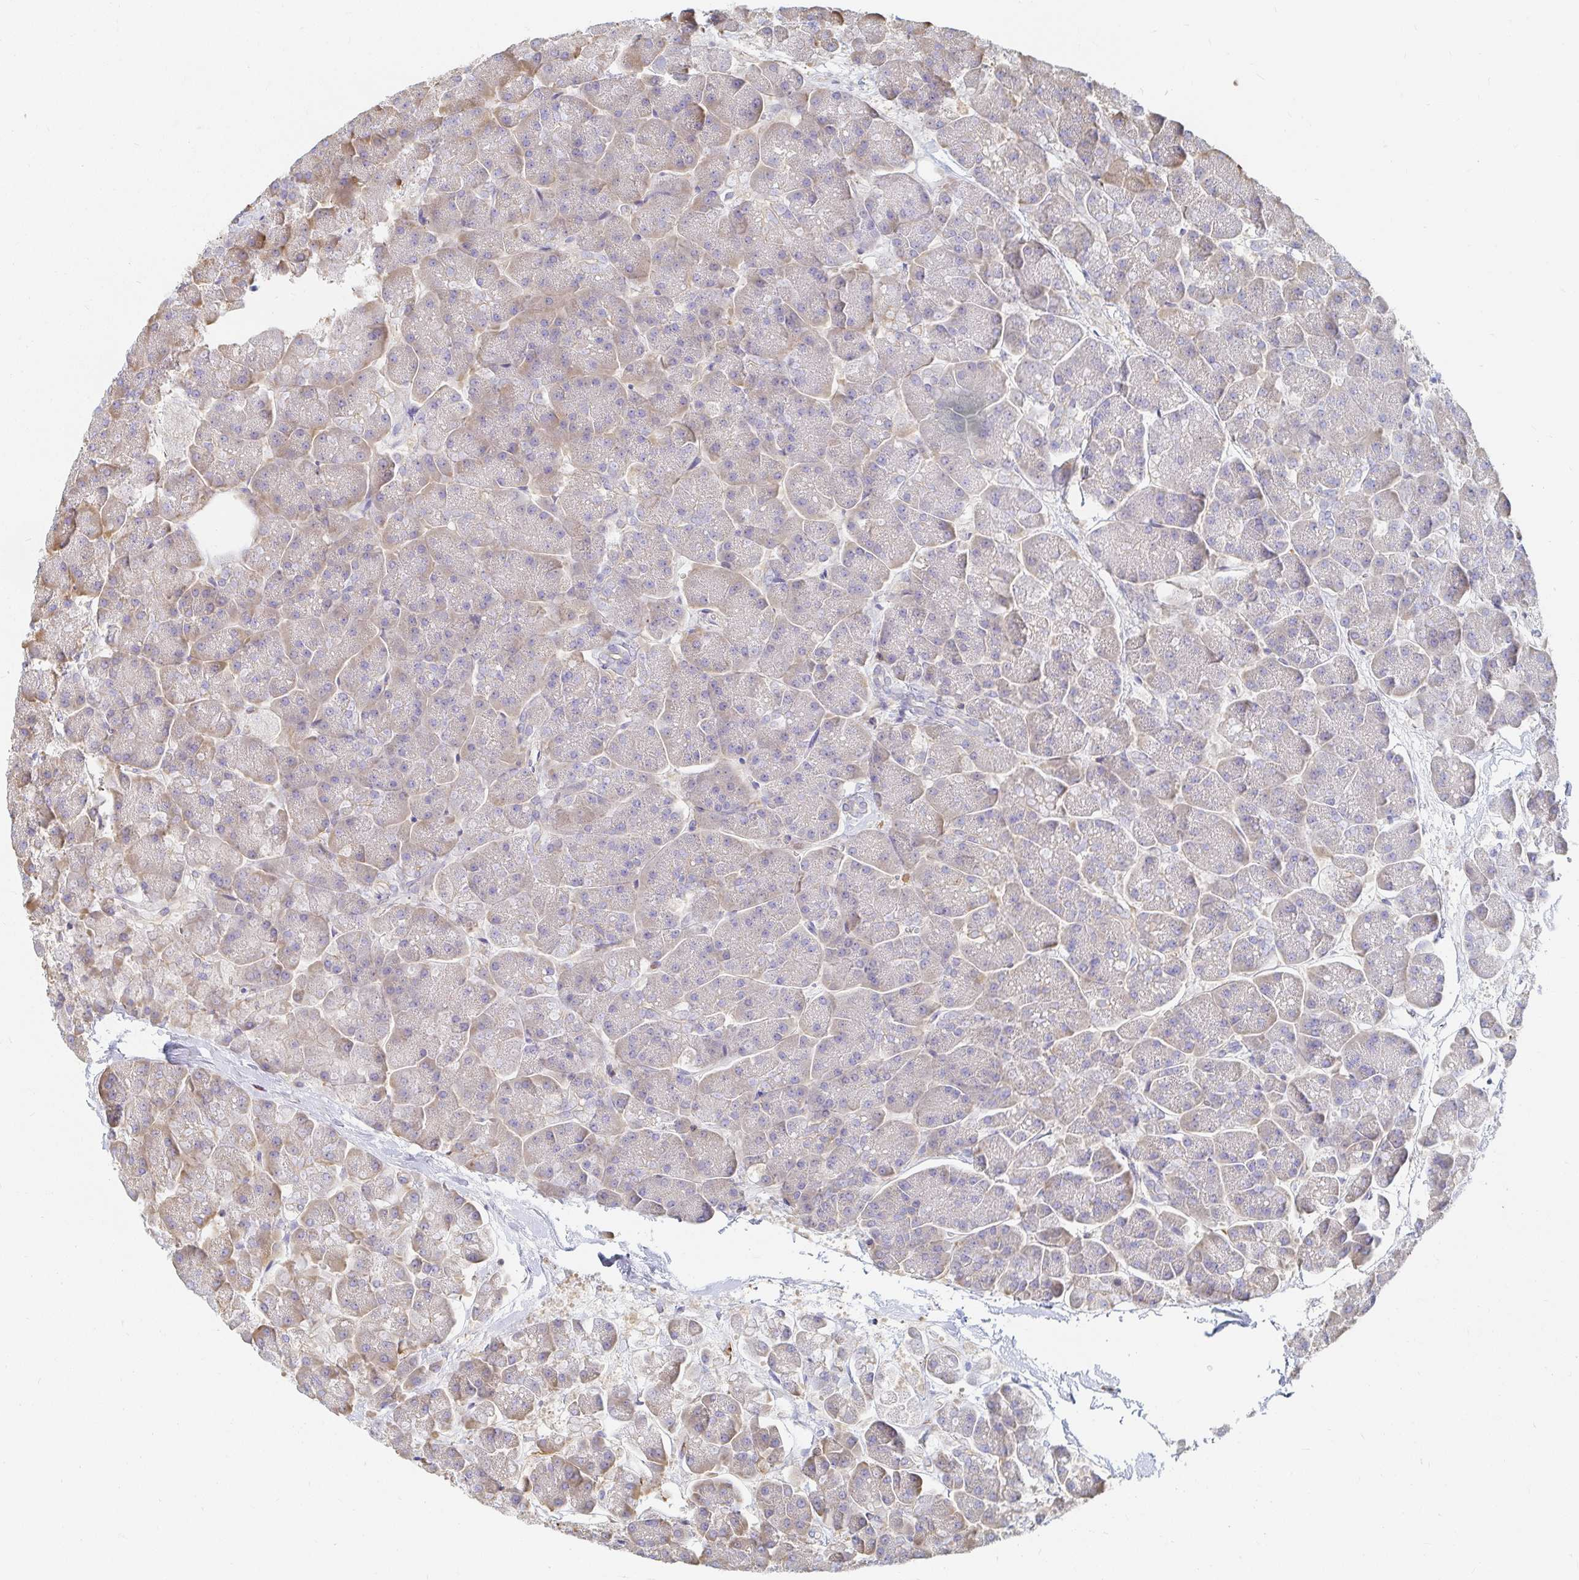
{"staining": {"intensity": "weak", "quantity": "<25%", "location": "cytoplasmic/membranous"}, "tissue": "pancreas", "cell_type": "Exocrine glandular cells", "image_type": "normal", "snomed": [{"axis": "morphology", "description": "Normal tissue, NOS"}, {"axis": "topography", "description": "Pancreas"}, {"axis": "topography", "description": "Peripheral nerve tissue"}], "caption": "The immunohistochemistry histopathology image has no significant staining in exocrine glandular cells of pancreas. (Brightfield microscopy of DAB immunohistochemistry at high magnification).", "gene": "TSPAN19", "patient": {"sex": "male", "age": 54}}